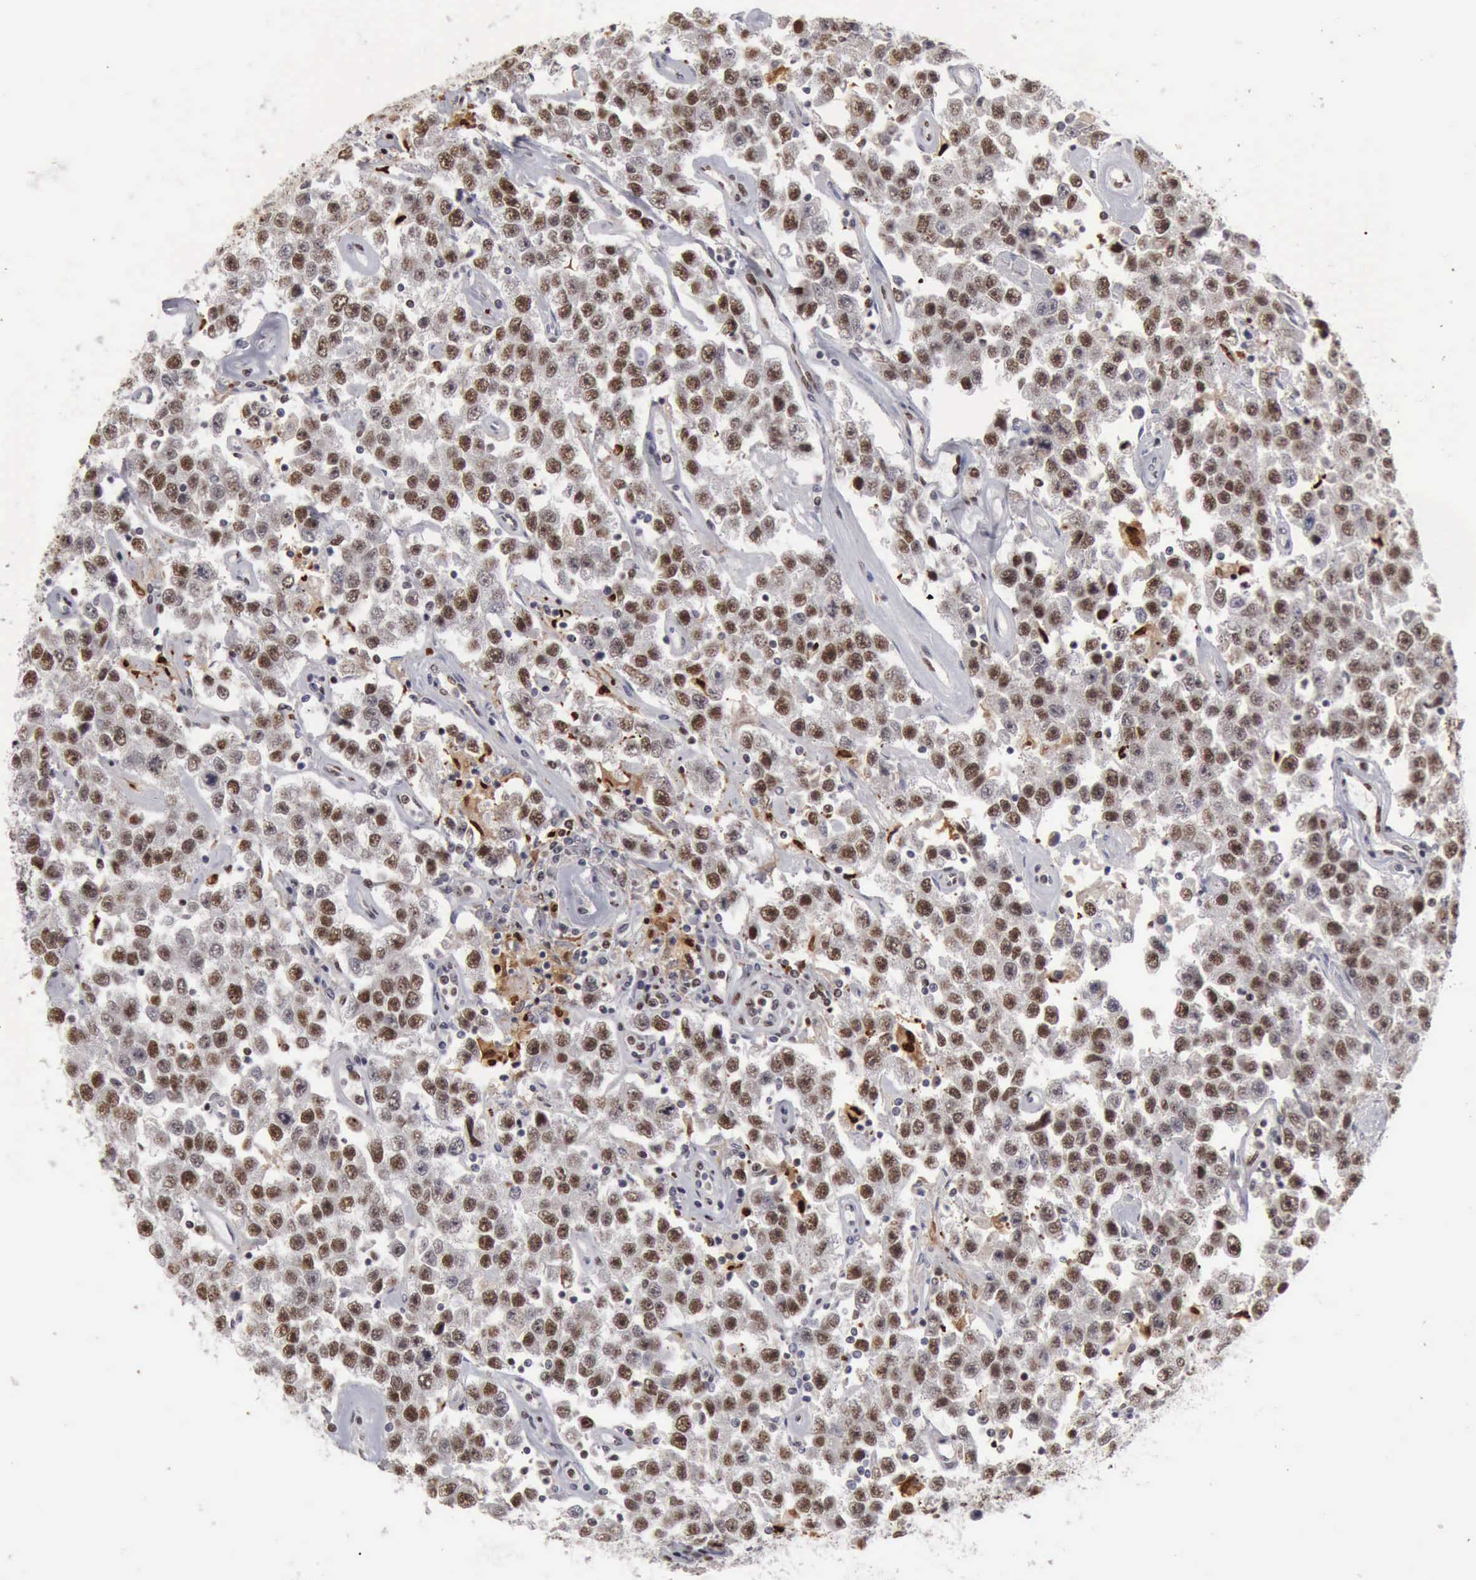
{"staining": {"intensity": "strong", "quantity": ">75%", "location": "nuclear"}, "tissue": "testis cancer", "cell_type": "Tumor cells", "image_type": "cancer", "snomed": [{"axis": "morphology", "description": "Seminoma, NOS"}, {"axis": "topography", "description": "Testis"}], "caption": "High-power microscopy captured an immunohistochemistry (IHC) micrograph of testis cancer, revealing strong nuclear staining in about >75% of tumor cells.", "gene": "KIAA0586", "patient": {"sex": "male", "age": 52}}